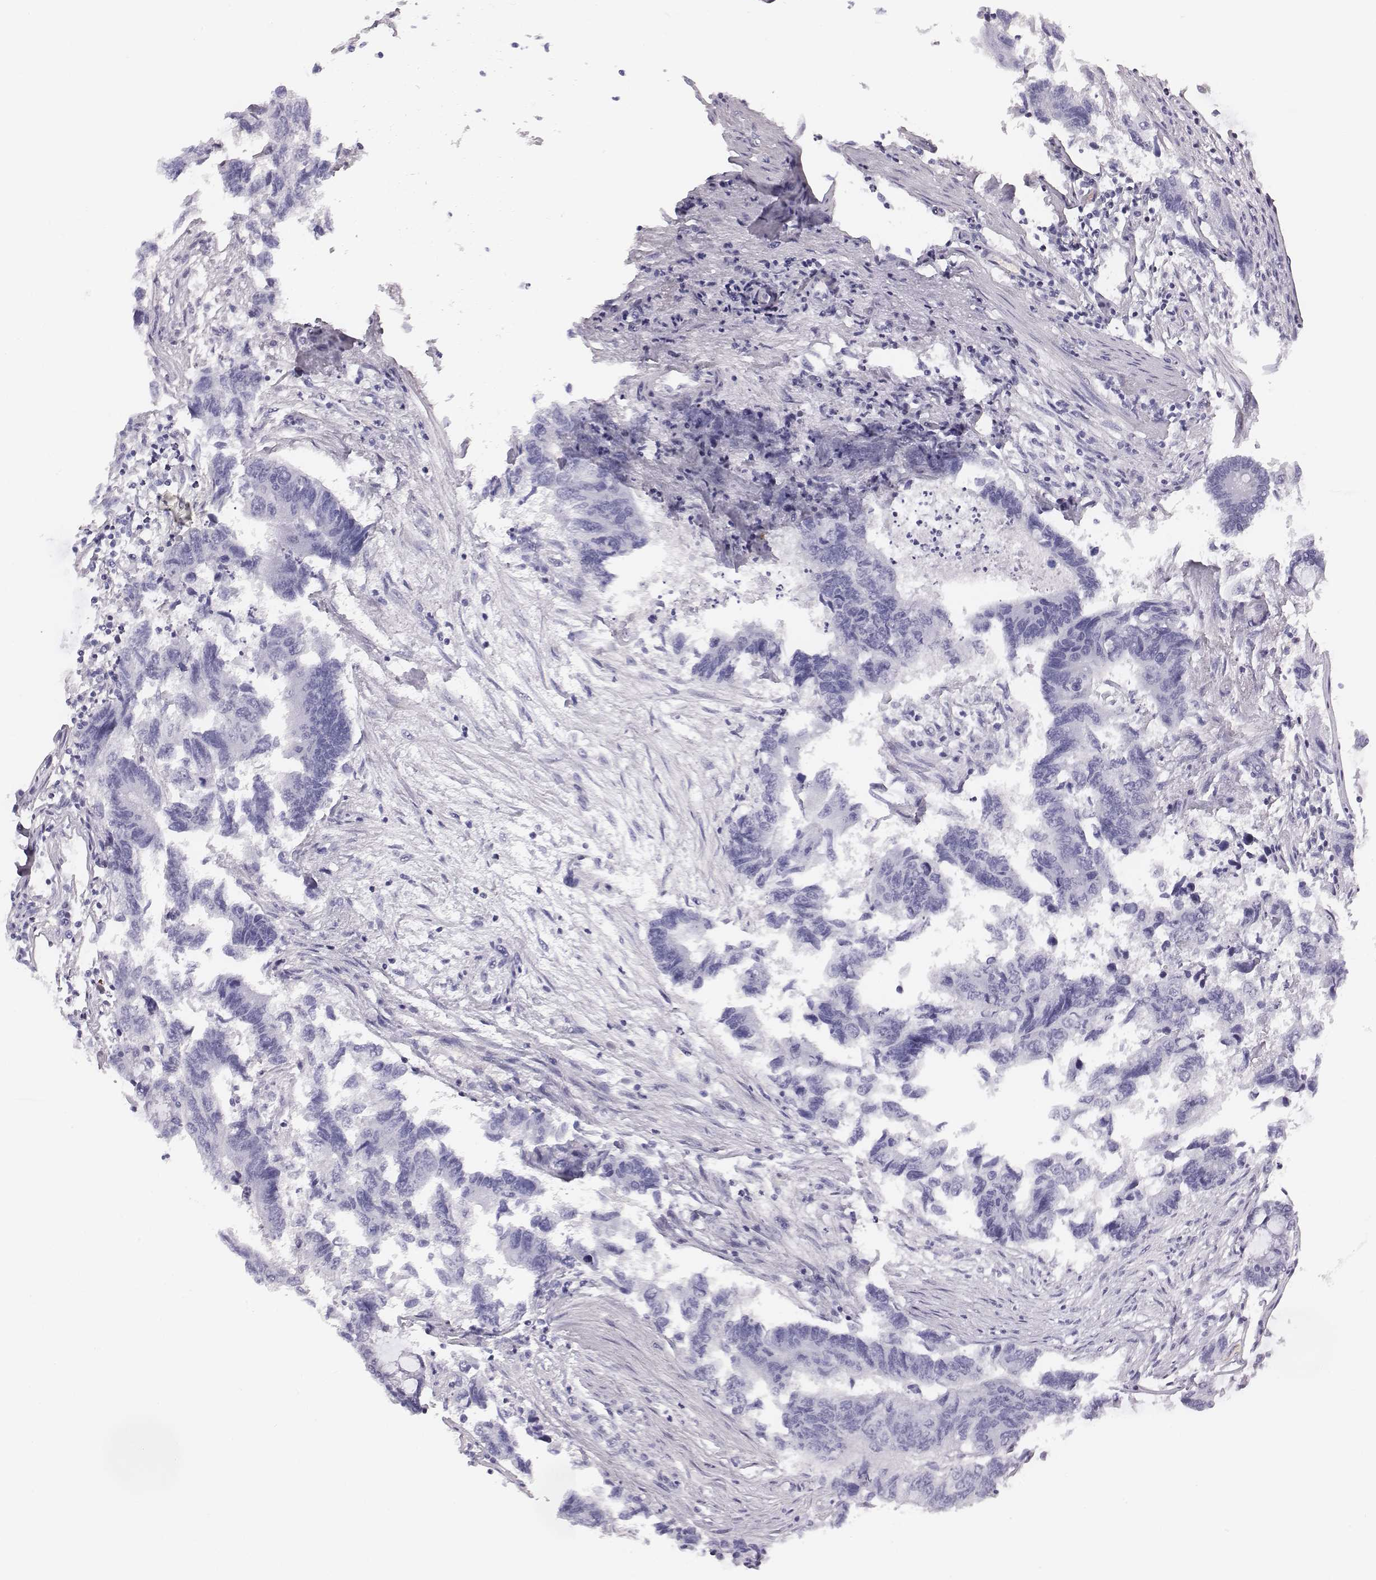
{"staining": {"intensity": "negative", "quantity": "none", "location": "none"}, "tissue": "colorectal cancer", "cell_type": "Tumor cells", "image_type": "cancer", "snomed": [{"axis": "morphology", "description": "Adenocarcinoma, NOS"}, {"axis": "topography", "description": "Colon"}], "caption": "Immunohistochemistry photomicrograph of adenocarcinoma (colorectal) stained for a protein (brown), which shows no positivity in tumor cells.", "gene": "HBZ", "patient": {"sex": "female", "age": 65}}